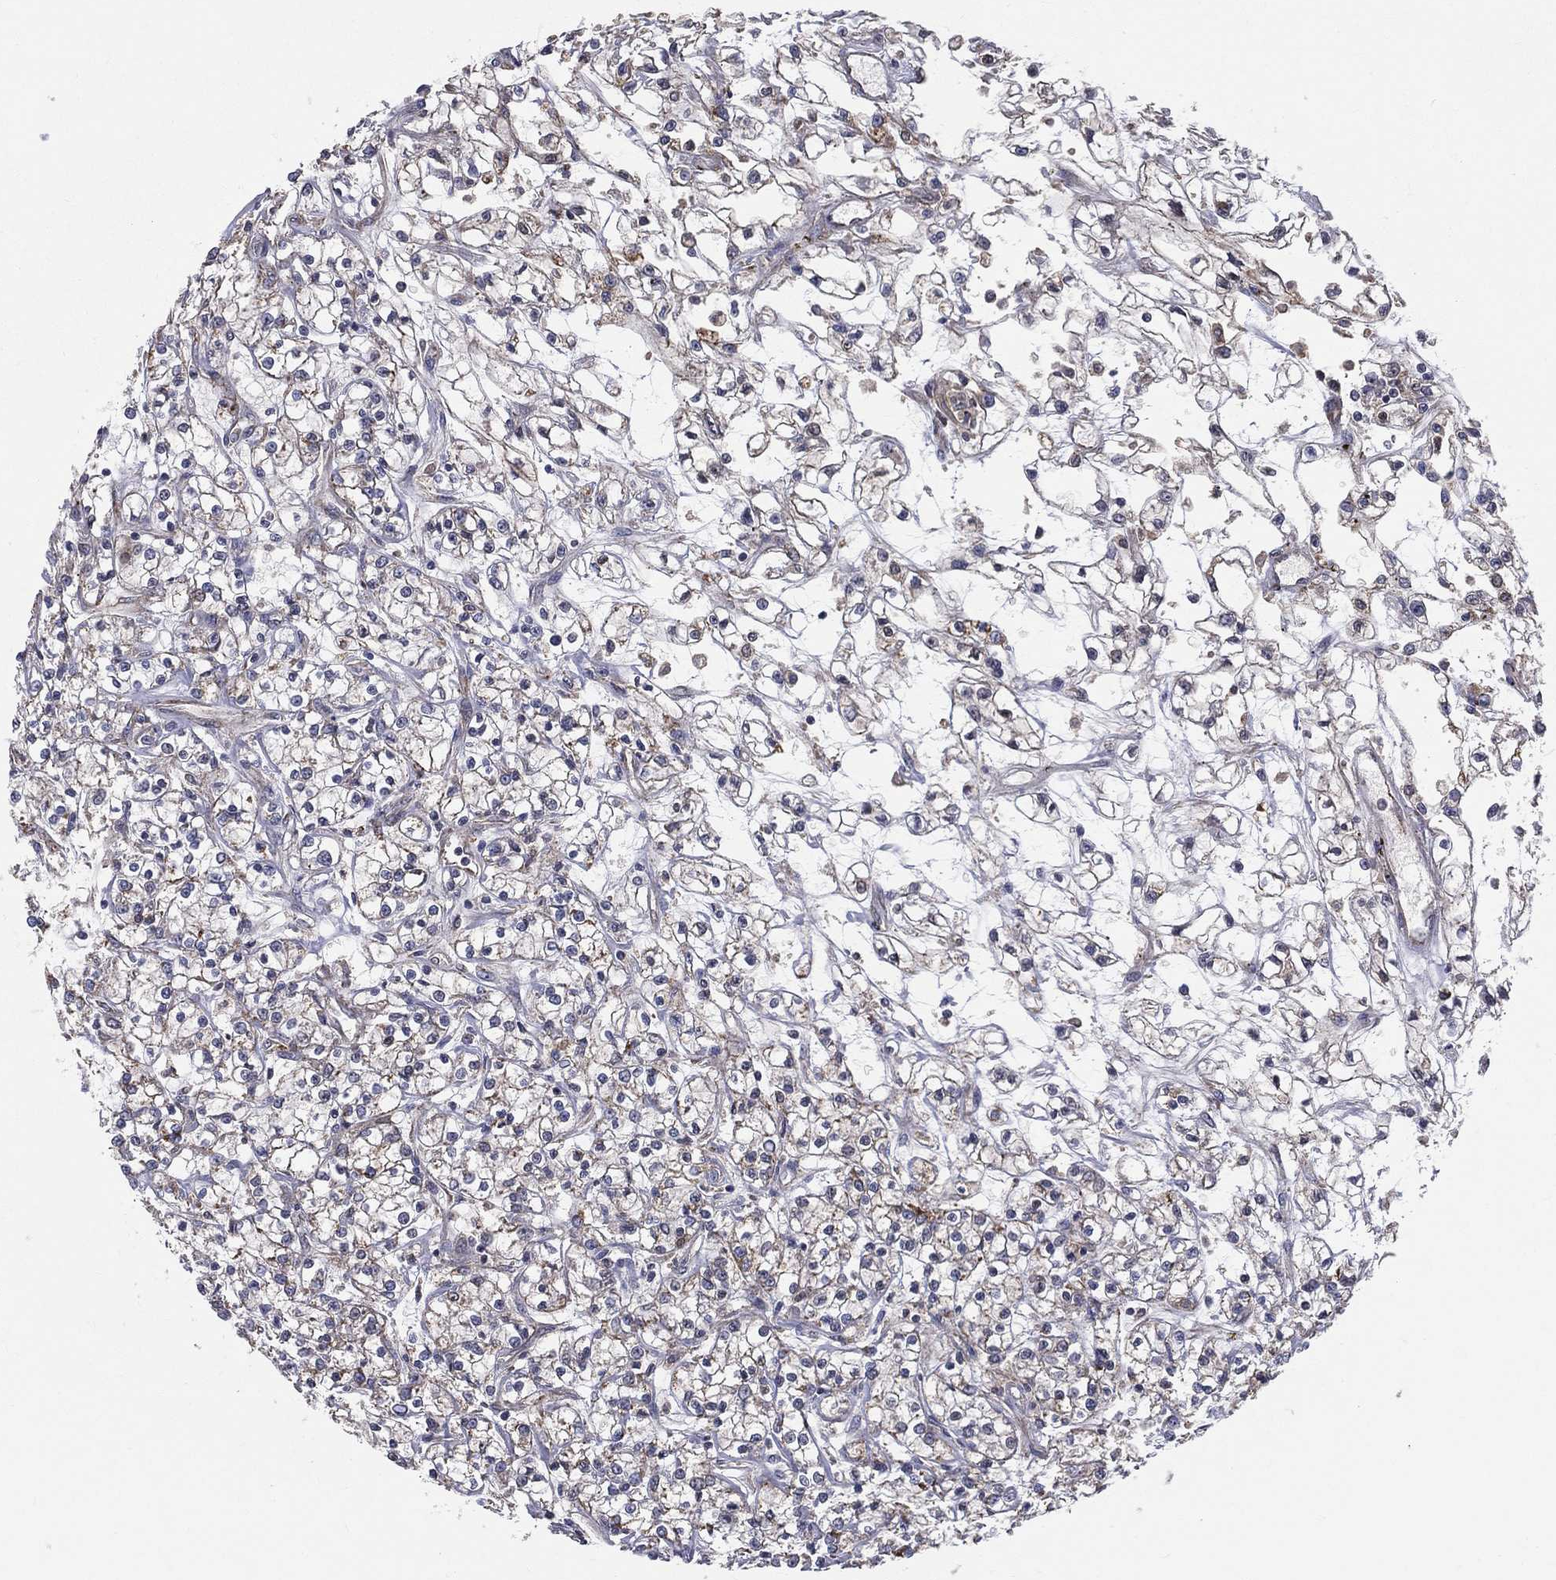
{"staining": {"intensity": "negative", "quantity": "none", "location": "none"}, "tissue": "renal cancer", "cell_type": "Tumor cells", "image_type": "cancer", "snomed": [{"axis": "morphology", "description": "Adenocarcinoma, NOS"}, {"axis": "topography", "description": "Kidney"}], "caption": "This is an immunohistochemistry image of renal adenocarcinoma. There is no positivity in tumor cells.", "gene": "MIX23", "patient": {"sex": "female", "age": 59}}